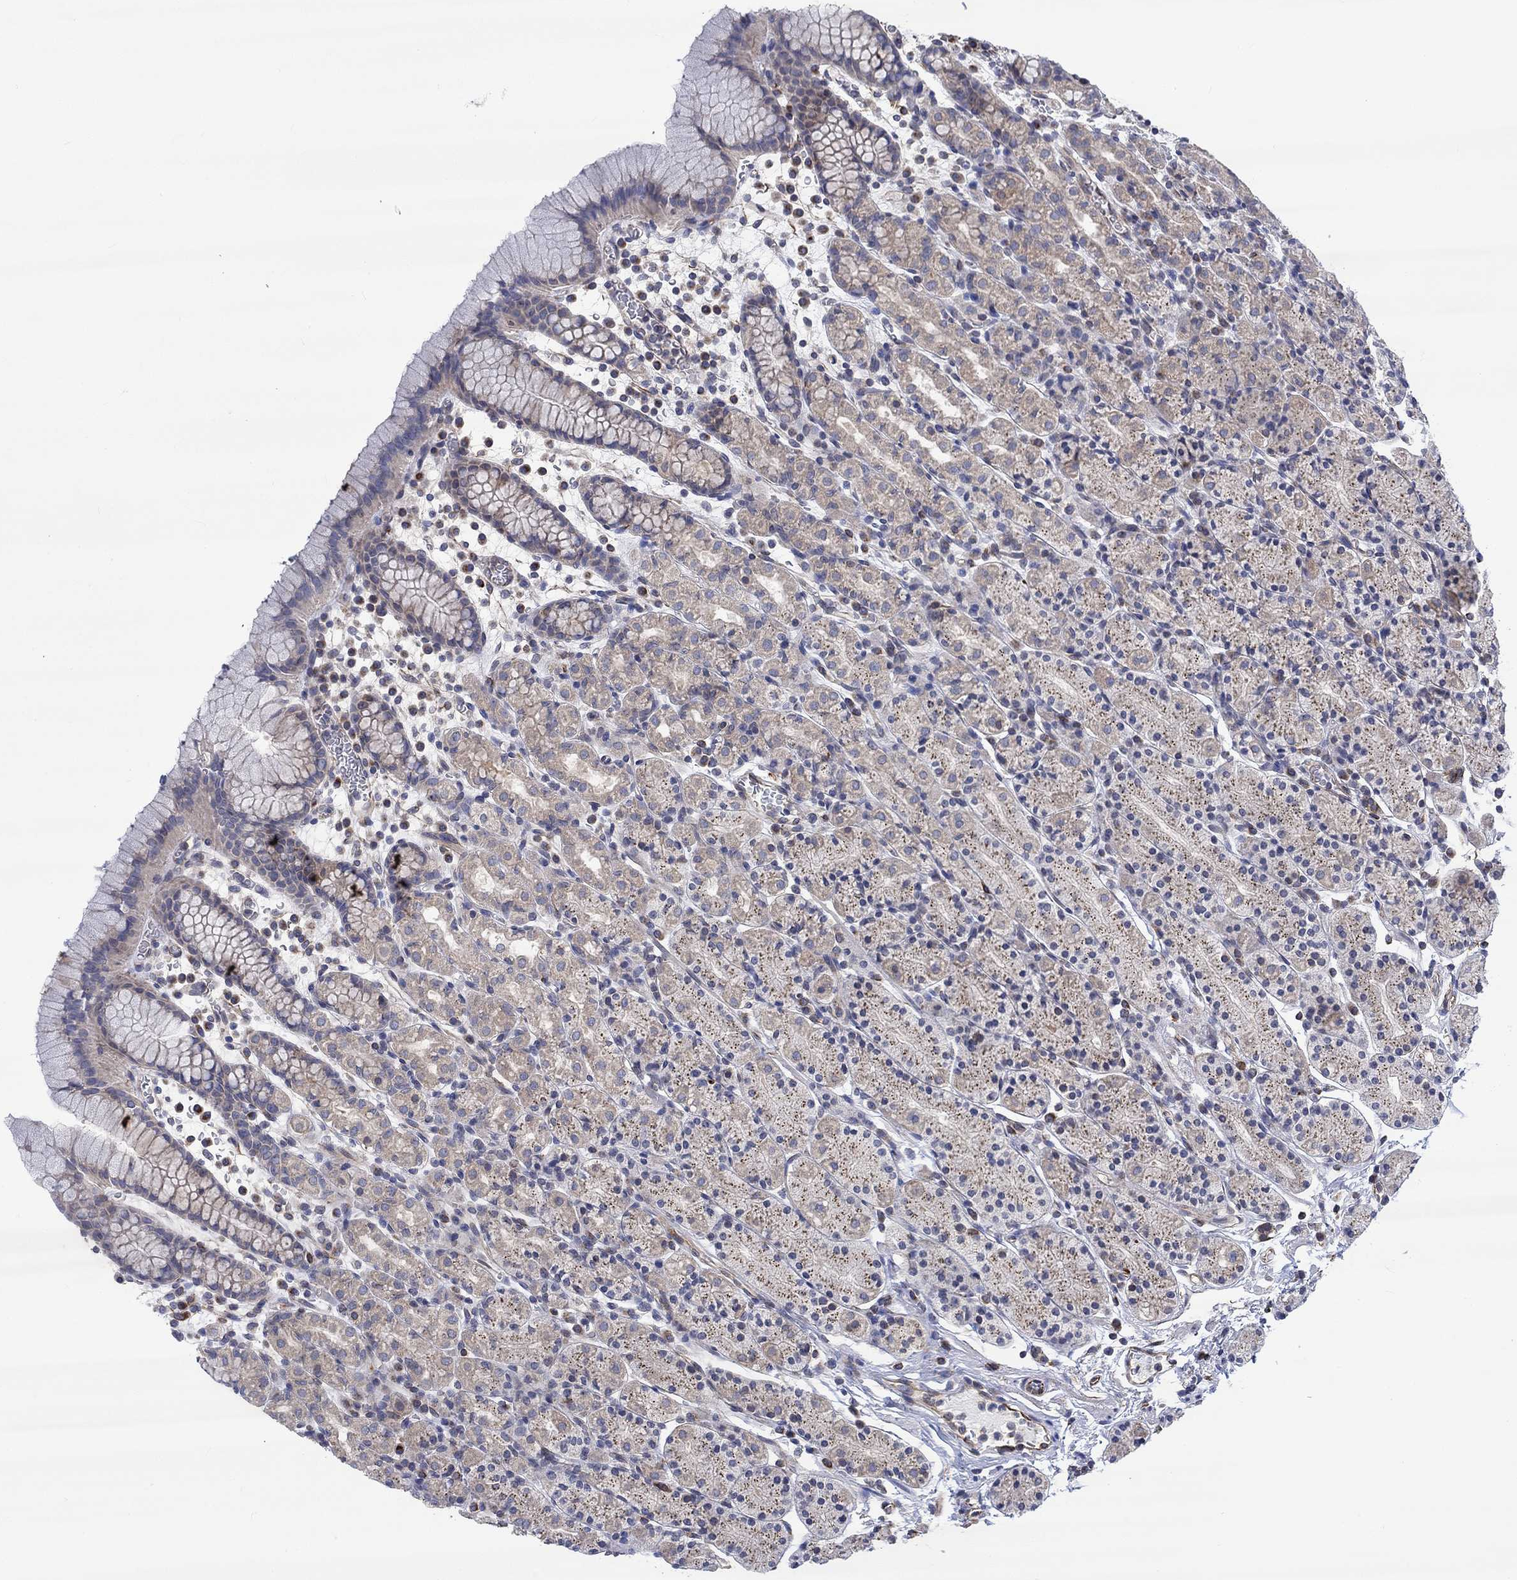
{"staining": {"intensity": "strong", "quantity": "<25%", "location": "cytoplasmic/membranous"}, "tissue": "stomach", "cell_type": "Glandular cells", "image_type": "normal", "snomed": [{"axis": "morphology", "description": "Normal tissue, NOS"}, {"axis": "topography", "description": "Stomach, upper"}, {"axis": "topography", "description": "Stomach"}], "caption": "The micrograph shows a brown stain indicating the presence of a protein in the cytoplasmic/membranous of glandular cells in stomach. (brown staining indicates protein expression, while blue staining denotes nuclei).", "gene": "CAMK1D", "patient": {"sex": "male", "age": 62}}